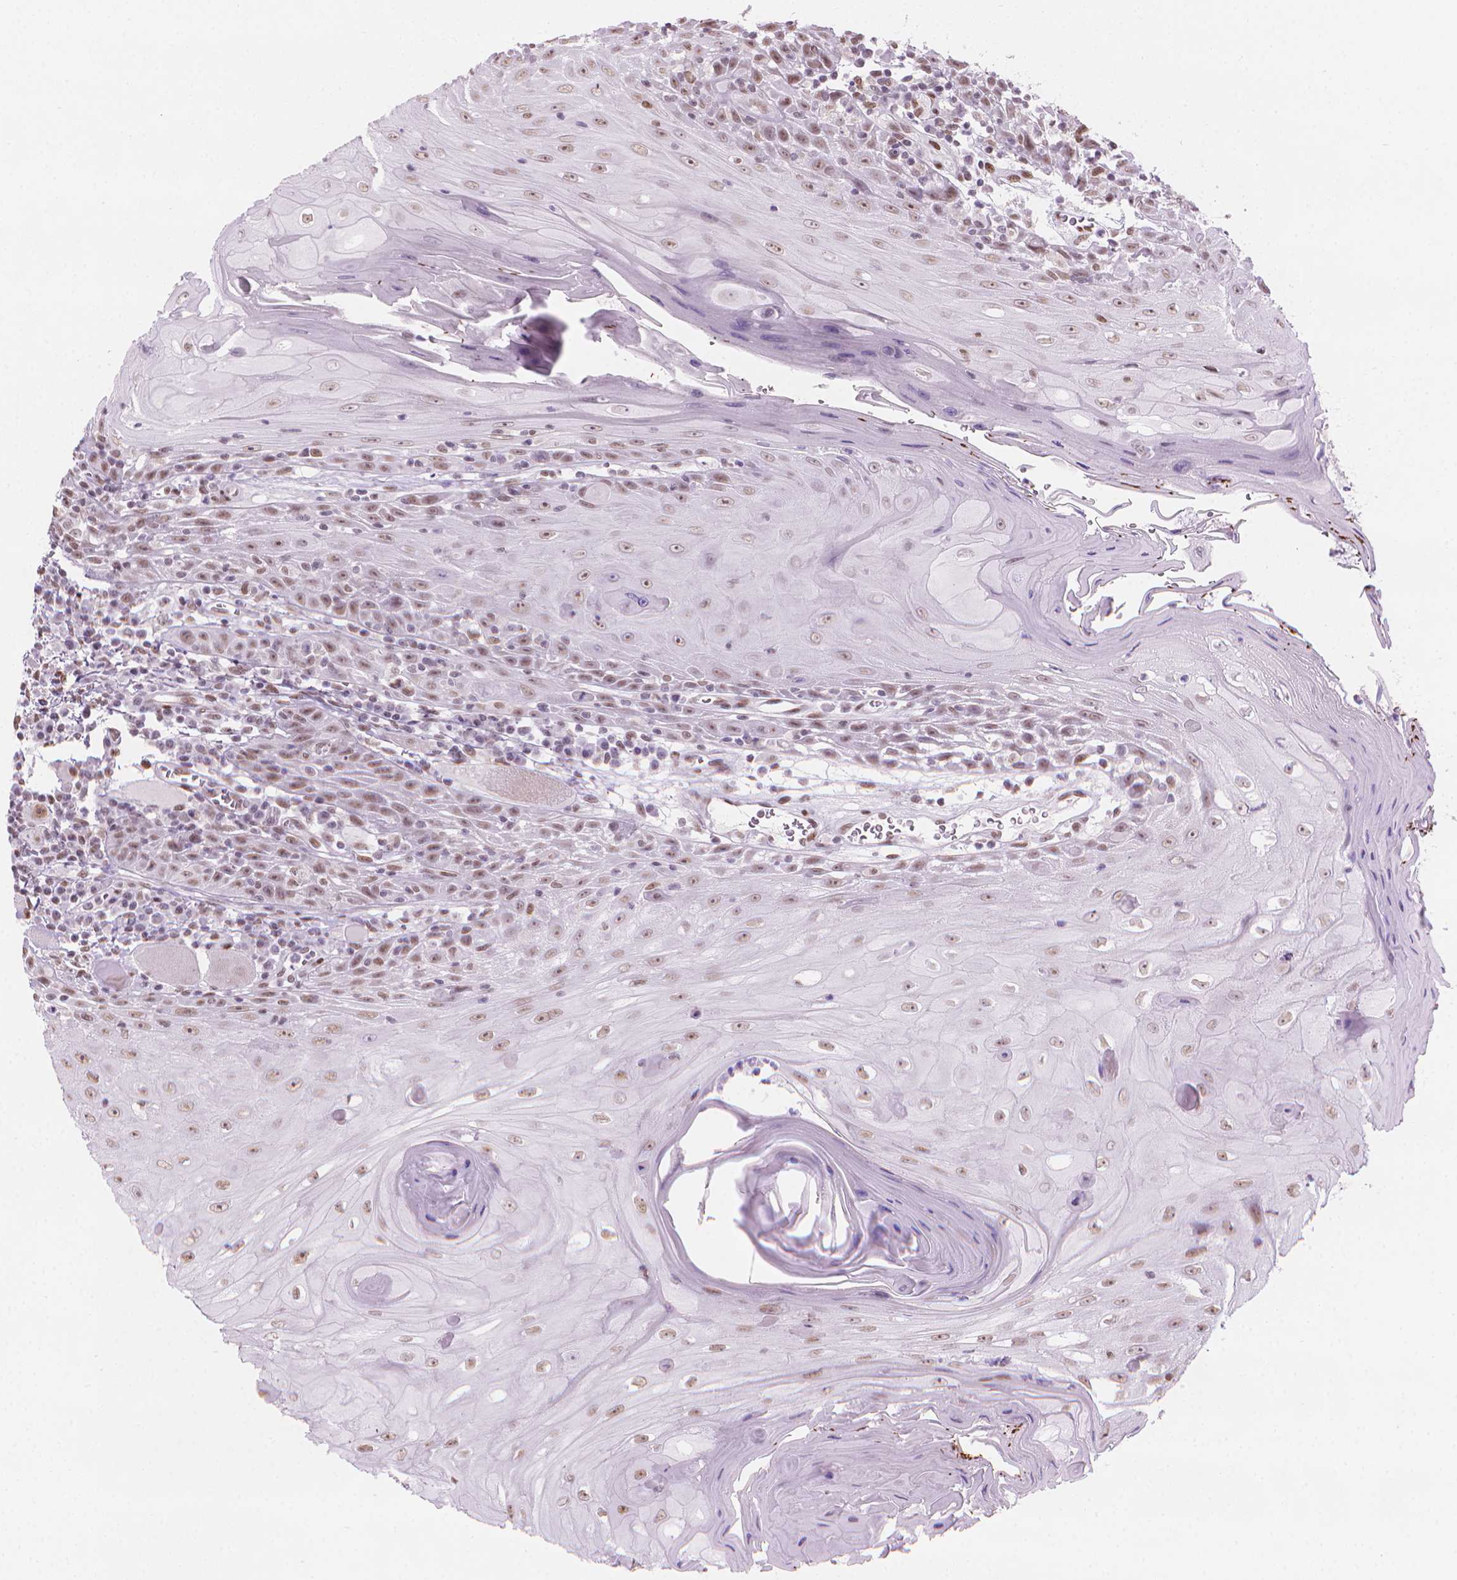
{"staining": {"intensity": "moderate", "quantity": "25%-75%", "location": "nuclear"}, "tissue": "head and neck cancer", "cell_type": "Tumor cells", "image_type": "cancer", "snomed": [{"axis": "morphology", "description": "Normal tissue, NOS"}, {"axis": "morphology", "description": "Squamous cell carcinoma, NOS"}, {"axis": "topography", "description": "Oral tissue"}, {"axis": "topography", "description": "Head-Neck"}], "caption": "Moderate nuclear expression is appreciated in approximately 25%-75% of tumor cells in head and neck squamous cell carcinoma.", "gene": "PIAS2", "patient": {"sex": "male", "age": 52}}